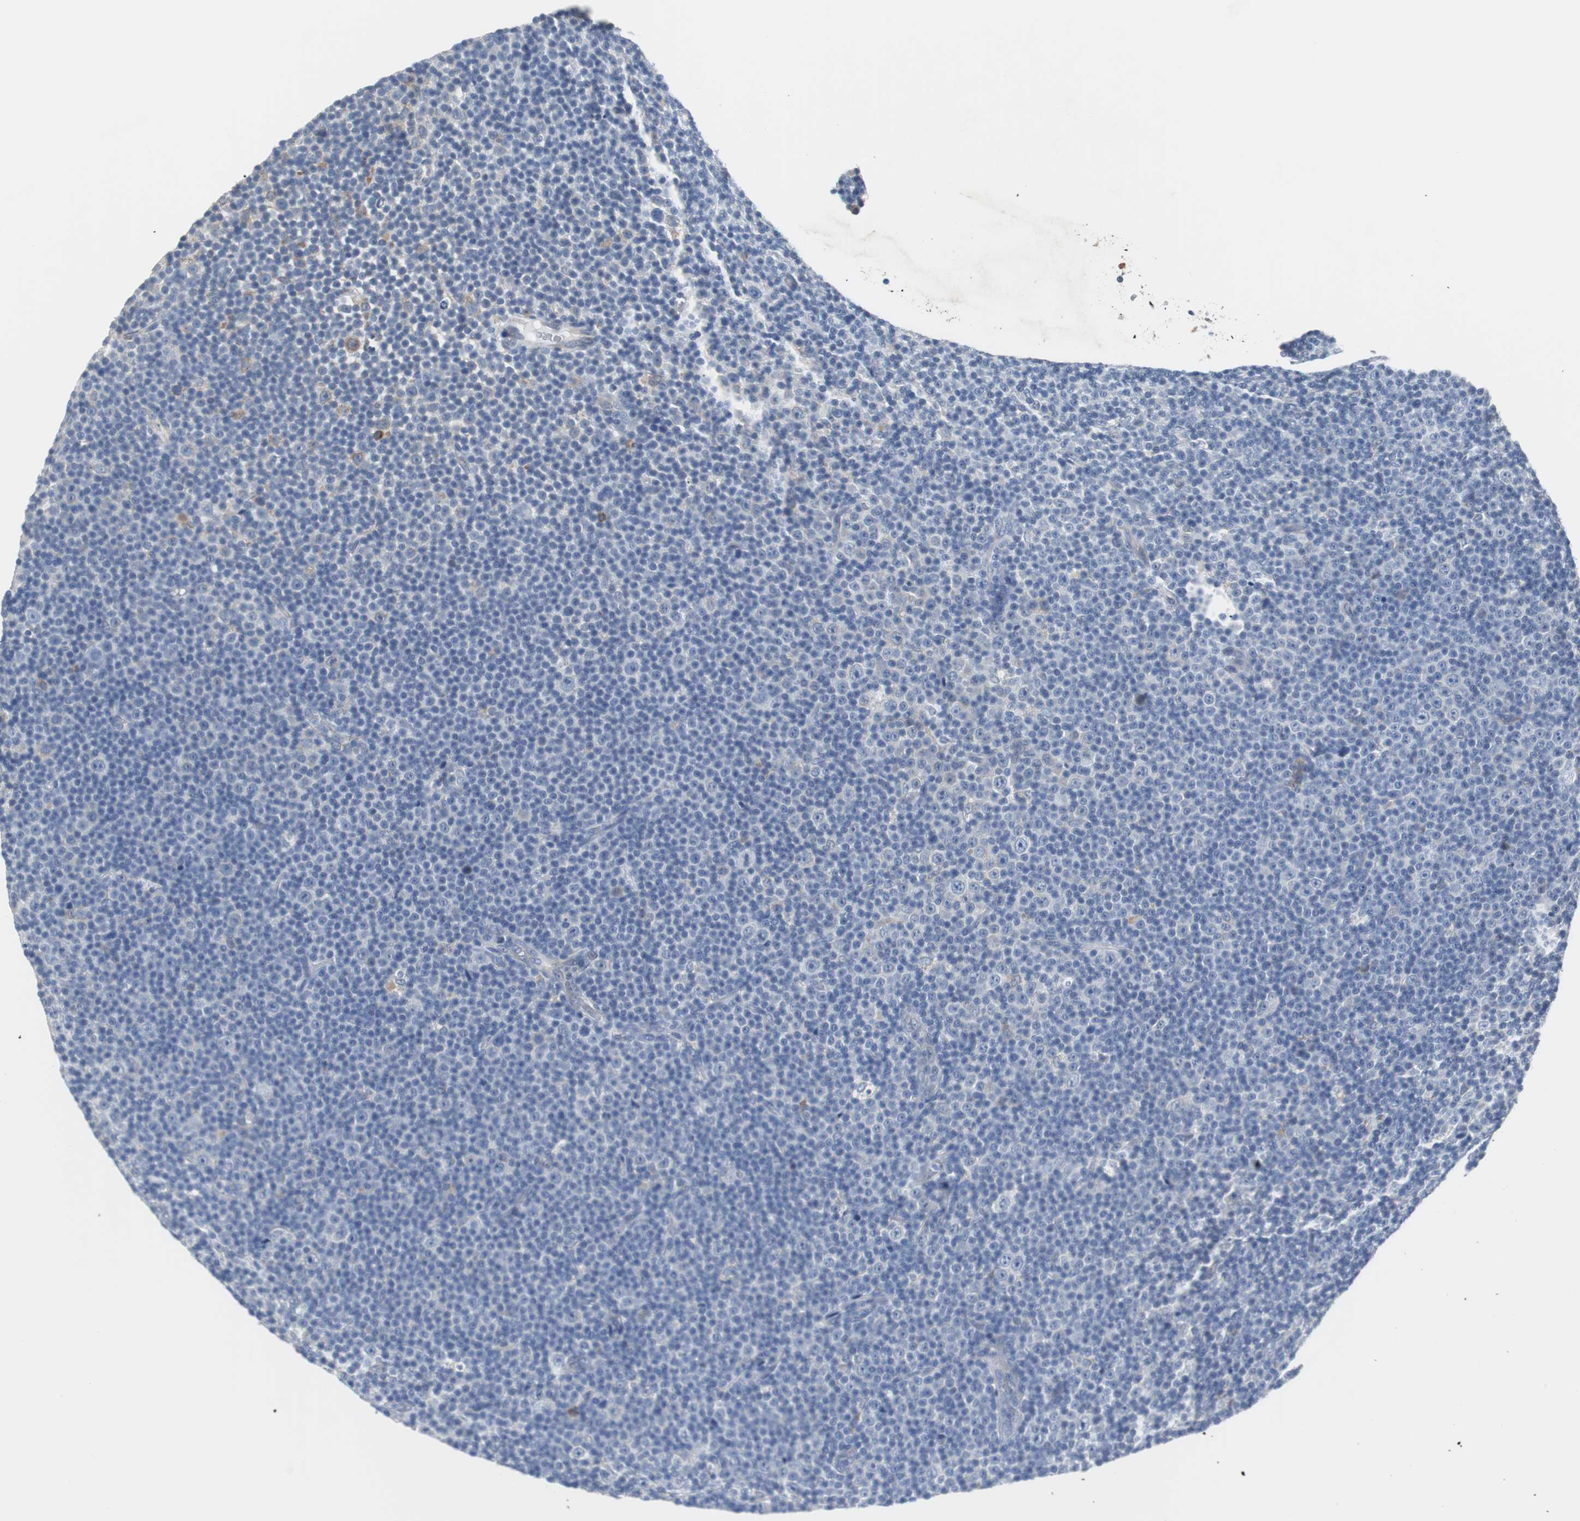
{"staining": {"intensity": "negative", "quantity": "none", "location": "none"}, "tissue": "lymphoma", "cell_type": "Tumor cells", "image_type": "cancer", "snomed": [{"axis": "morphology", "description": "Malignant lymphoma, non-Hodgkin's type, Low grade"}, {"axis": "topography", "description": "Lymph node"}], "caption": "Malignant lymphoma, non-Hodgkin's type (low-grade) was stained to show a protein in brown. There is no significant expression in tumor cells.", "gene": "PDIA4", "patient": {"sex": "female", "age": 67}}